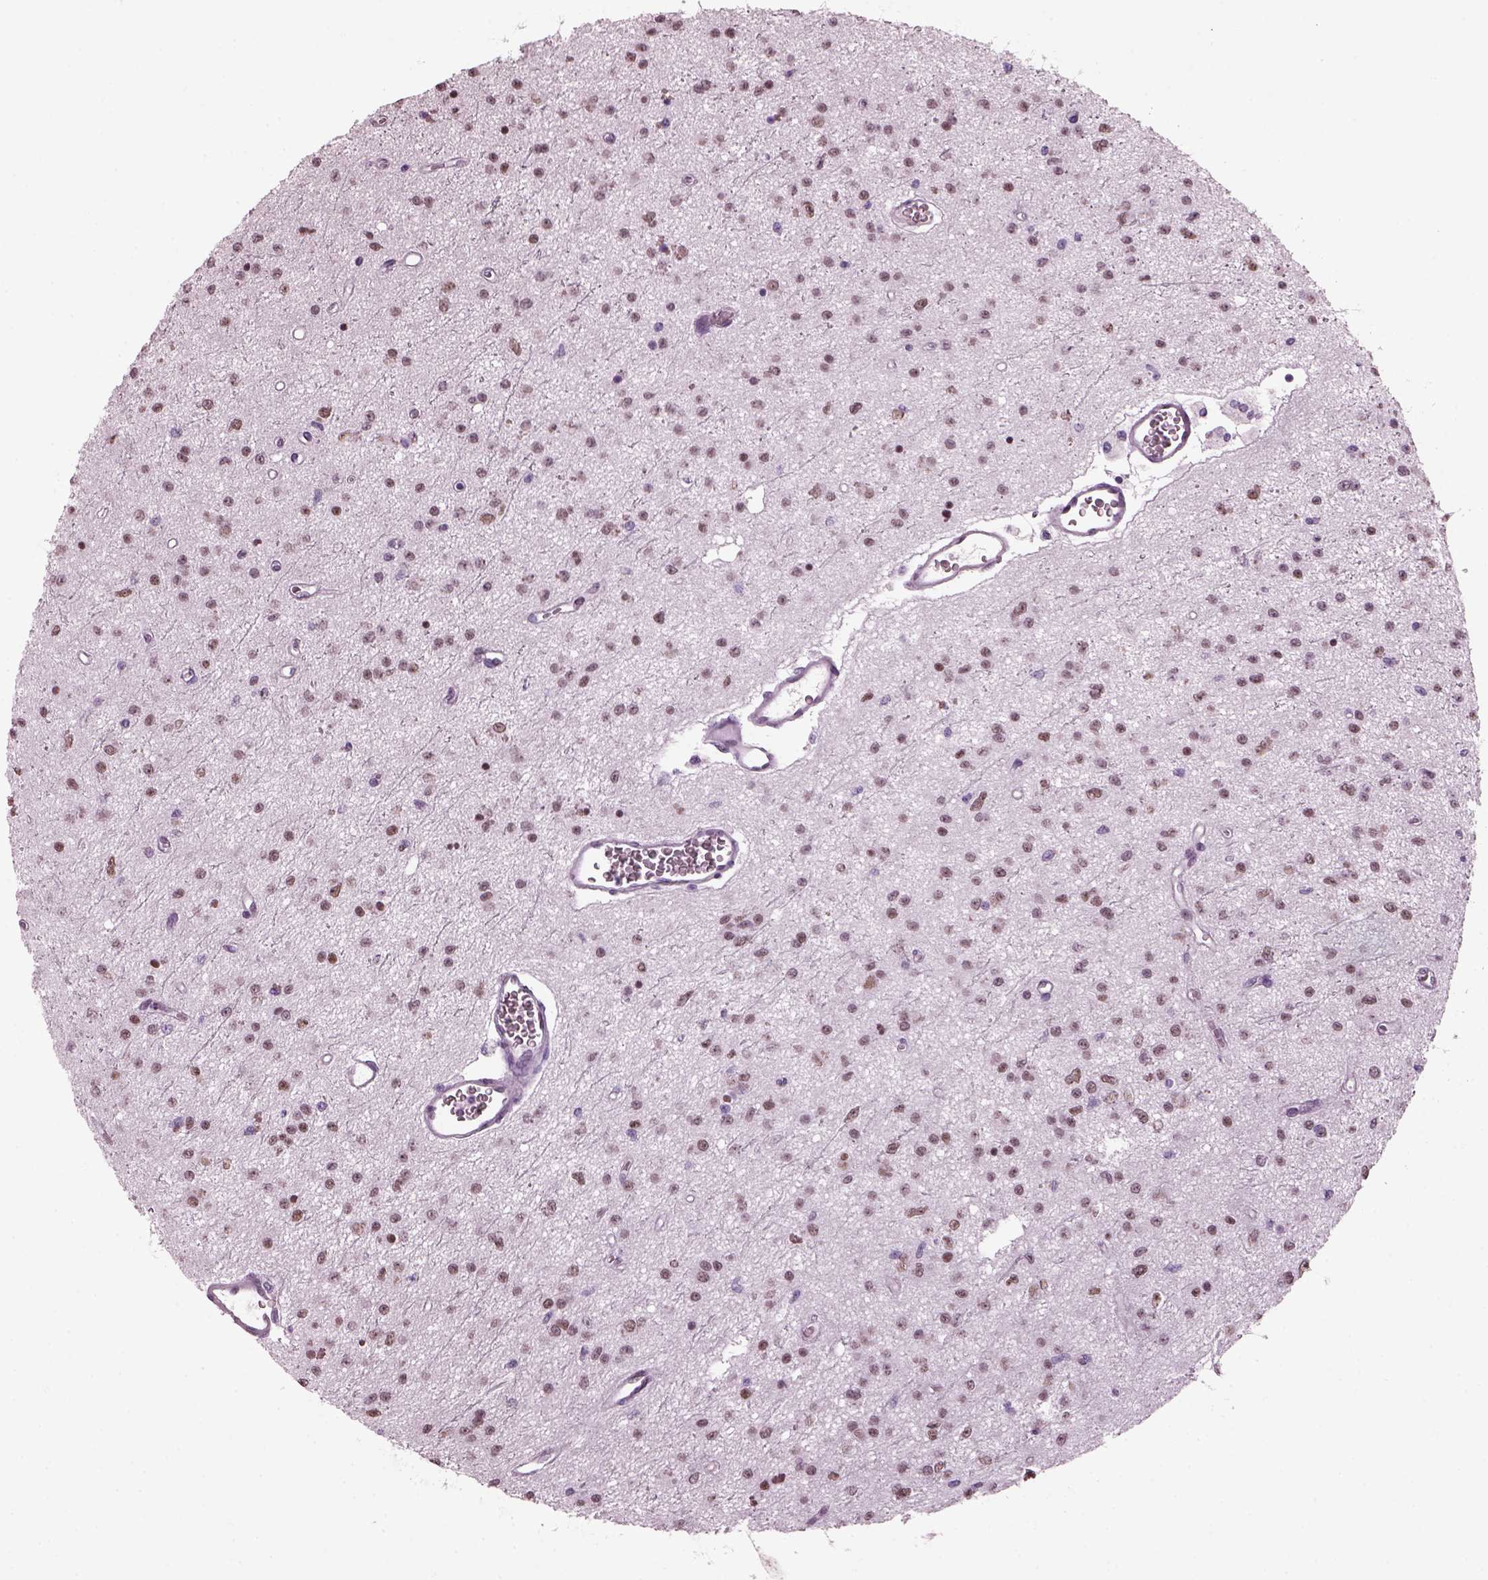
{"staining": {"intensity": "weak", "quantity": "<25%", "location": "nuclear"}, "tissue": "glioma", "cell_type": "Tumor cells", "image_type": "cancer", "snomed": [{"axis": "morphology", "description": "Glioma, malignant, Low grade"}, {"axis": "topography", "description": "Brain"}], "caption": "Malignant glioma (low-grade) was stained to show a protein in brown. There is no significant positivity in tumor cells. (DAB IHC with hematoxylin counter stain).", "gene": "KRTAP3-2", "patient": {"sex": "female", "age": 45}}